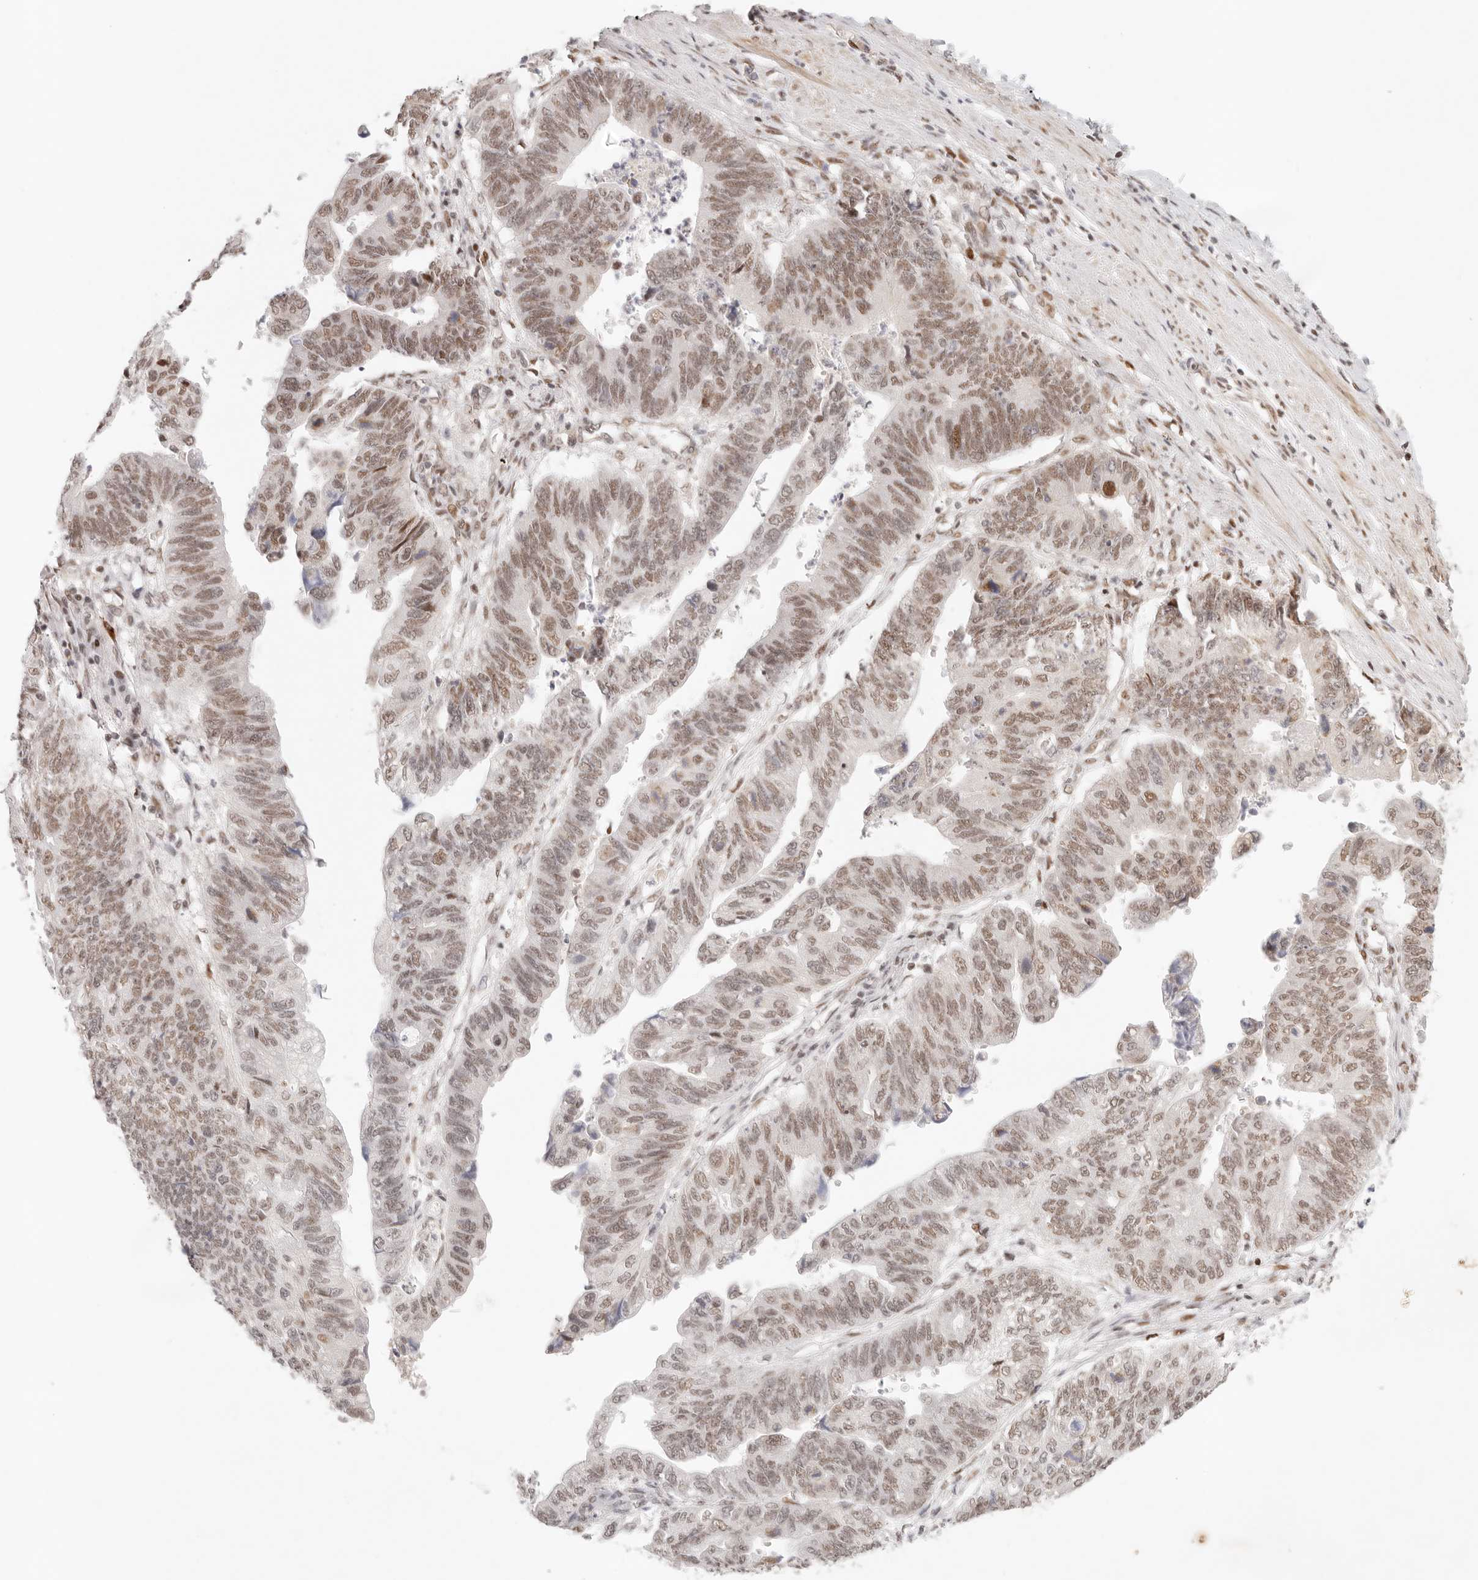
{"staining": {"intensity": "moderate", "quantity": ">75%", "location": "nuclear"}, "tissue": "stomach cancer", "cell_type": "Tumor cells", "image_type": "cancer", "snomed": [{"axis": "morphology", "description": "Adenocarcinoma, NOS"}, {"axis": "topography", "description": "Stomach"}], "caption": "Immunohistochemical staining of adenocarcinoma (stomach) shows moderate nuclear protein expression in approximately >75% of tumor cells.", "gene": "HOXC5", "patient": {"sex": "male", "age": 59}}